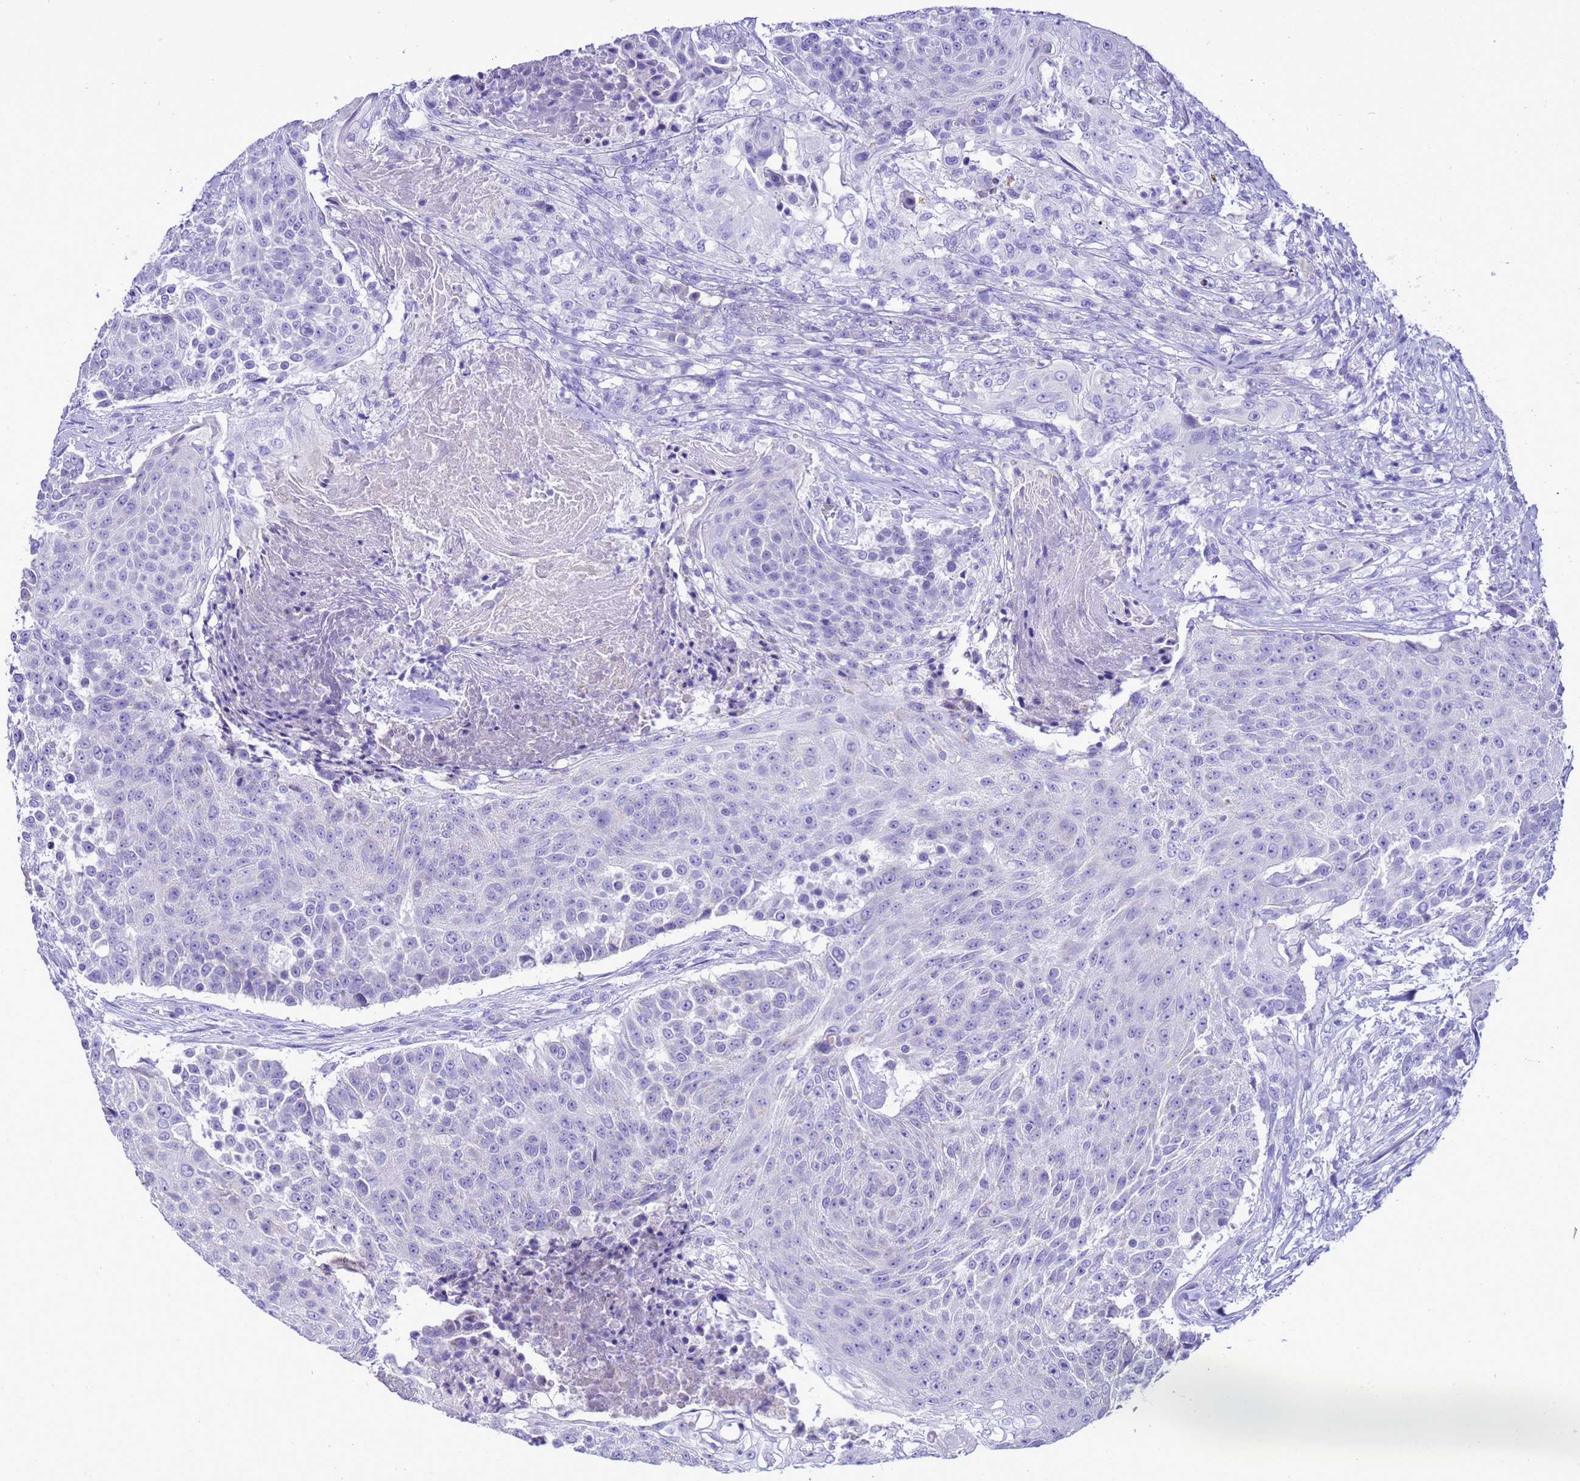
{"staining": {"intensity": "negative", "quantity": "none", "location": "none"}, "tissue": "urothelial cancer", "cell_type": "Tumor cells", "image_type": "cancer", "snomed": [{"axis": "morphology", "description": "Urothelial carcinoma, High grade"}, {"axis": "topography", "description": "Urinary bladder"}], "caption": "Tumor cells show no significant positivity in urothelial cancer.", "gene": "BEST2", "patient": {"sex": "female", "age": 63}}